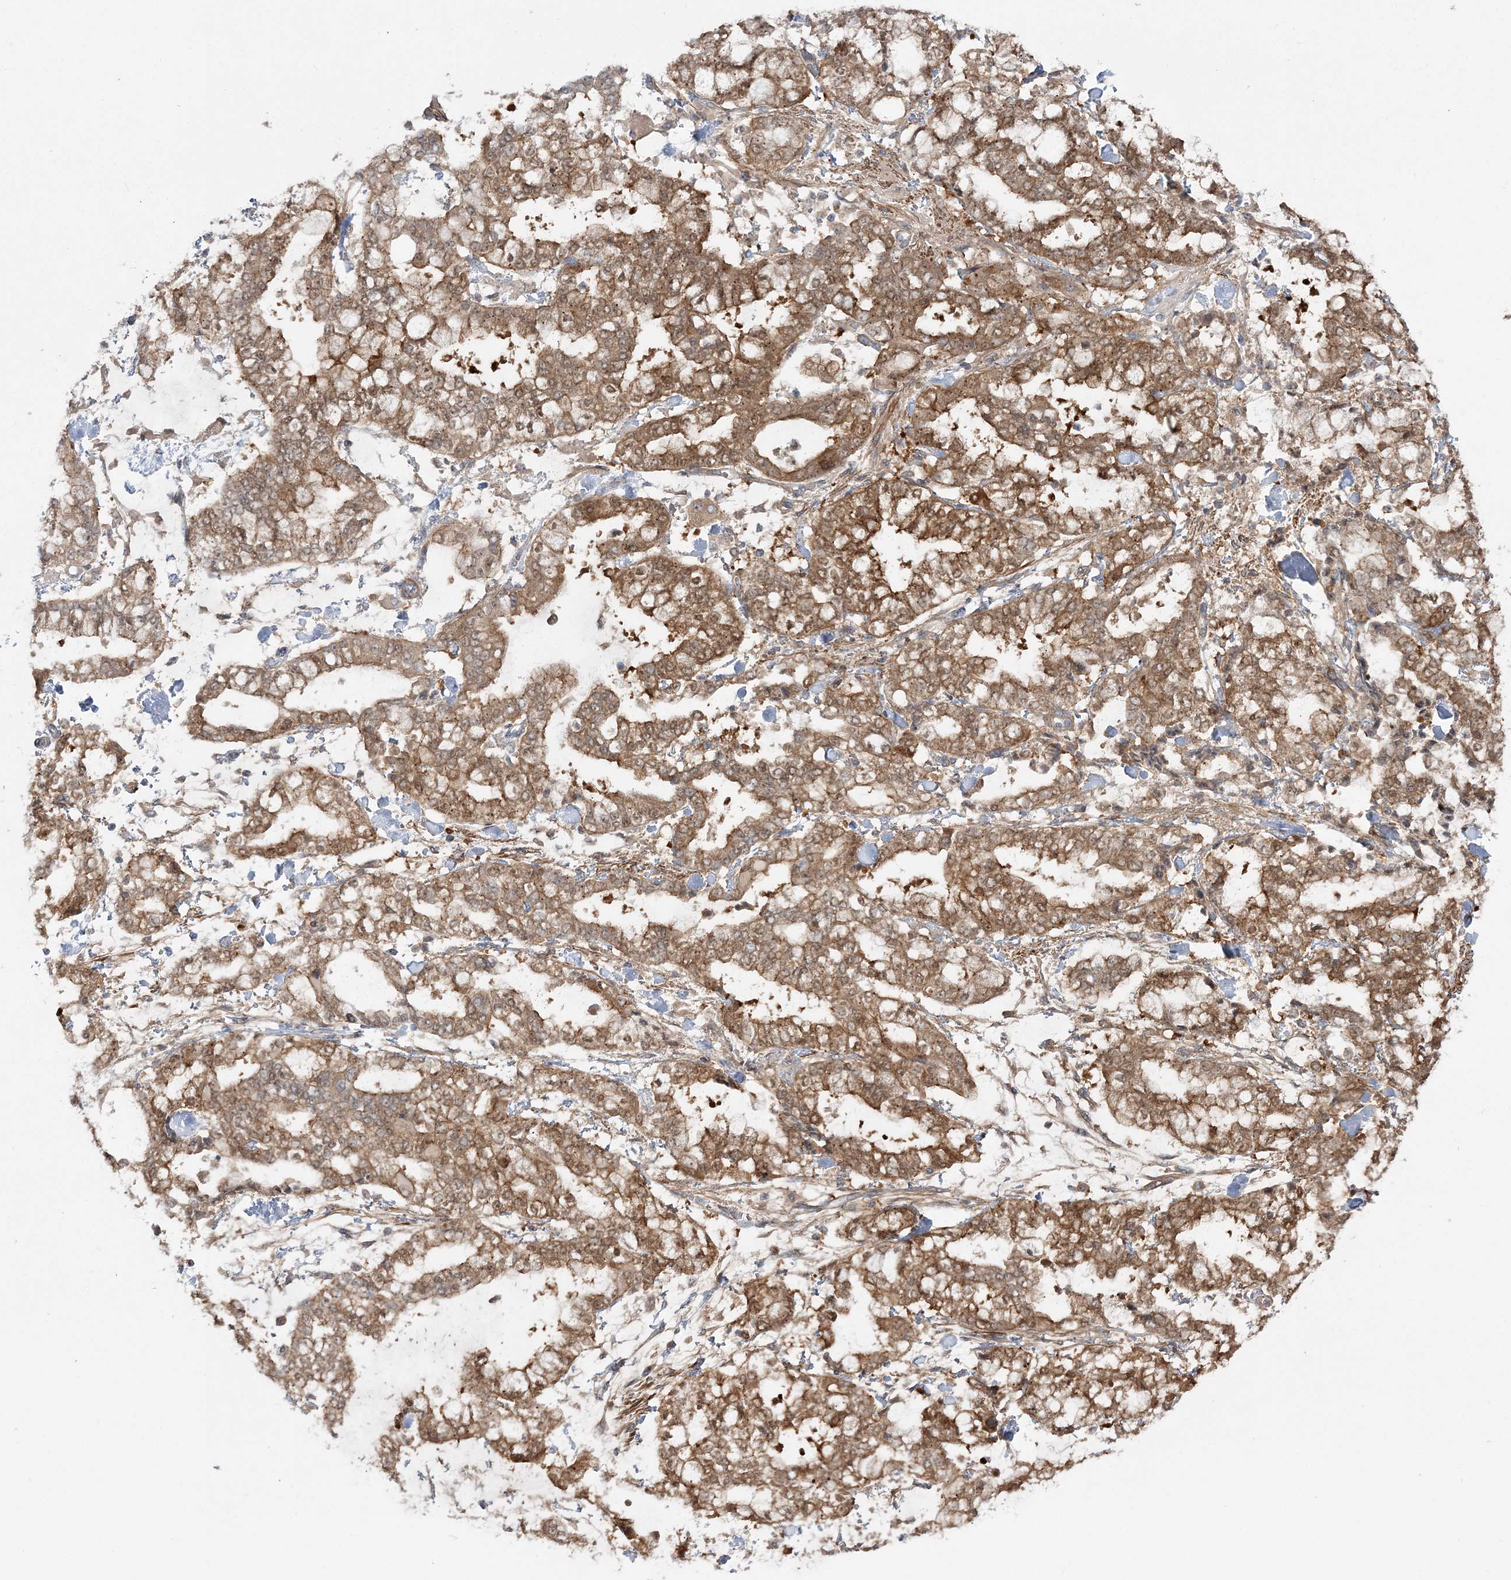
{"staining": {"intensity": "moderate", "quantity": ">75%", "location": "cytoplasmic/membranous"}, "tissue": "stomach cancer", "cell_type": "Tumor cells", "image_type": "cancer", "snomed": [{"axis": "morphology", "description": "Normal tissue, NOS"}, {"axis": "morphology", "description": "Adenocarcinoma, NOS"}, {"axis": "topography", "description": "Stomach, upper"}, {"axis": "topography", "description": "Stomach"}], "caption": "Human stomach cancer (adenocarcinoma) stained for a protein (brown) reveals moderate cytoplasmic/membranous positive positivity in about >75% of tumor cells.", "gene": "MOCS2", "patient": {"sex": "male", "age": 76}}